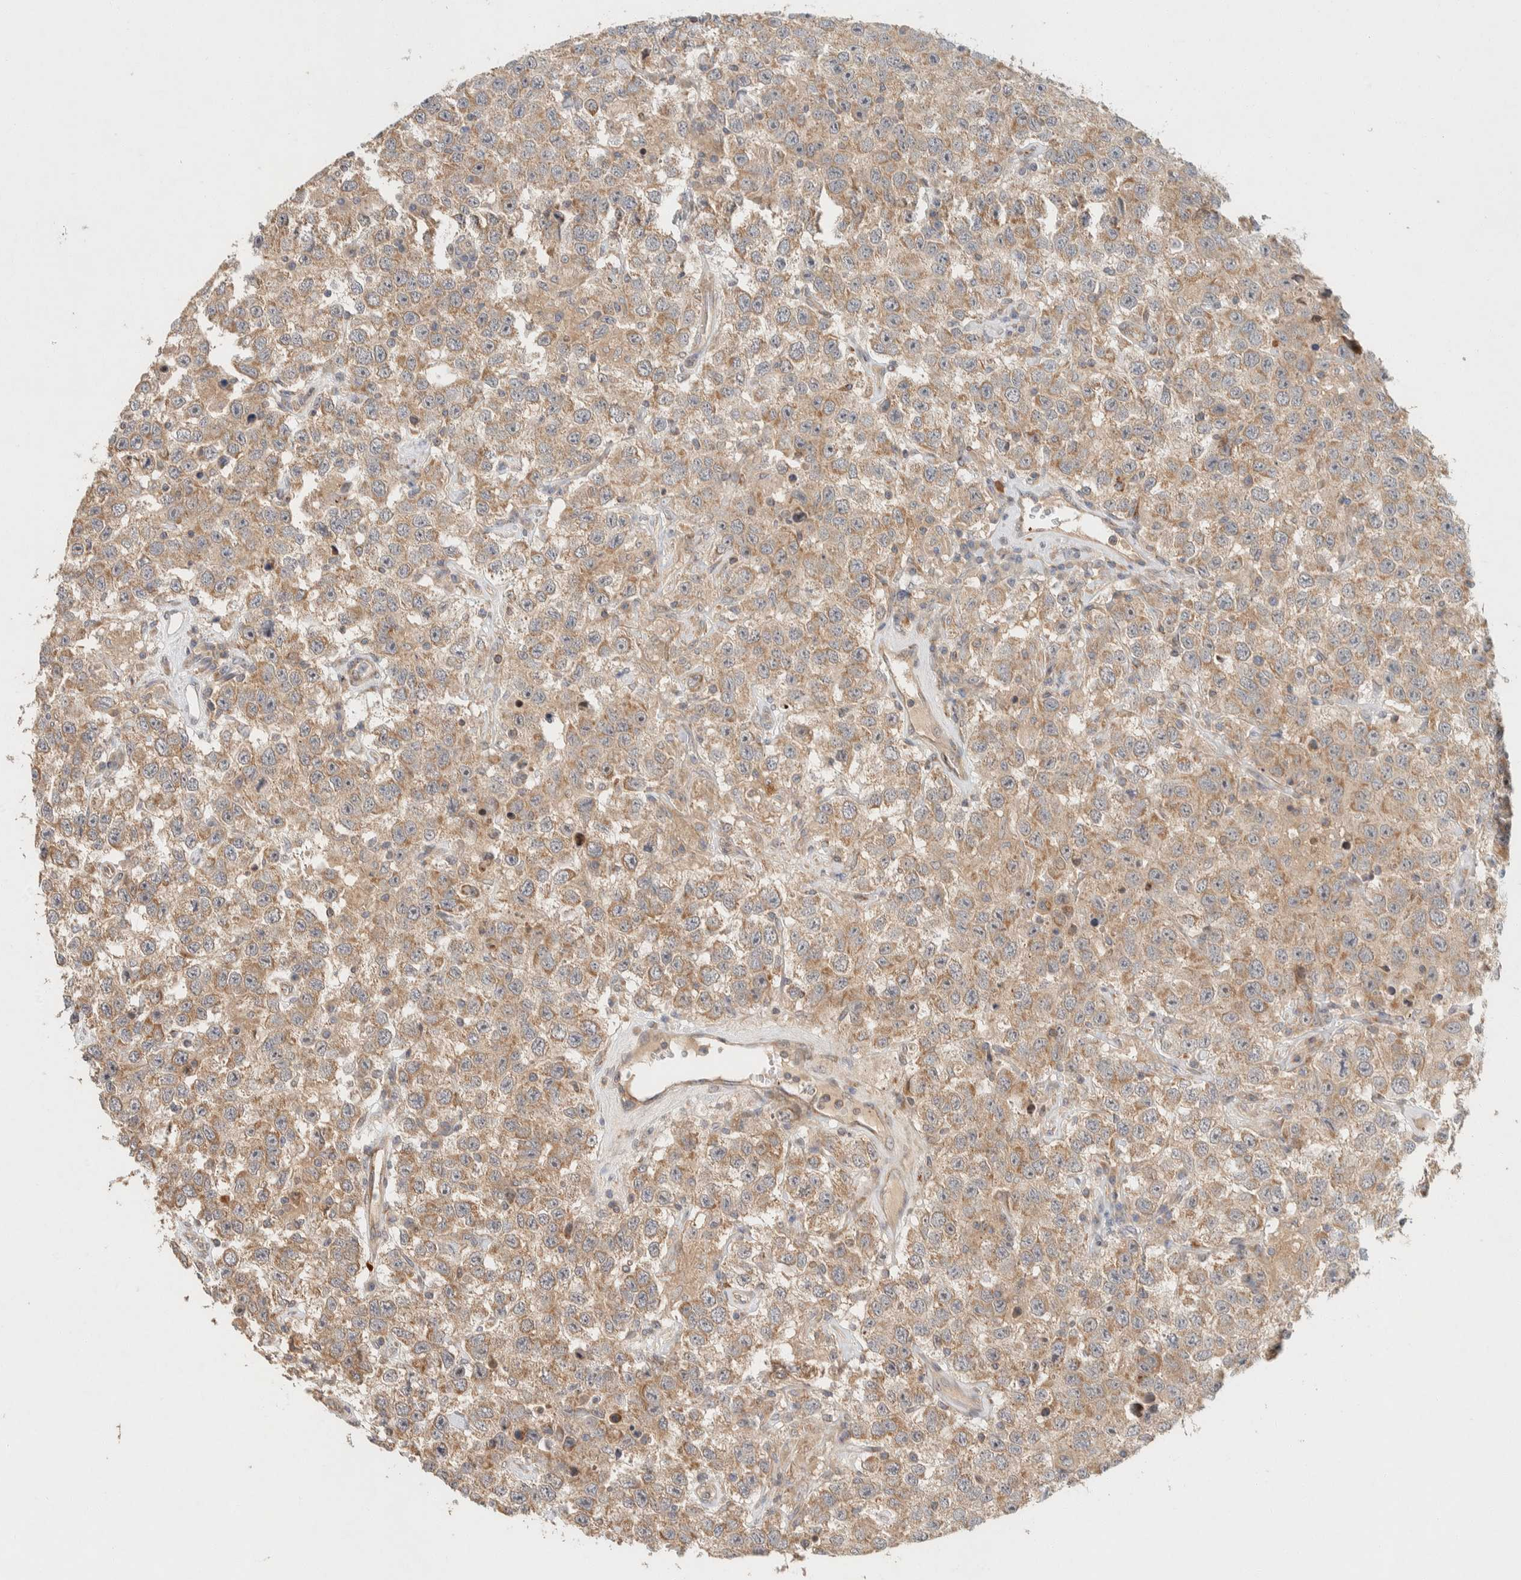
{"staining": {"intensity": "weak", "quantity": ">75%", "location": "cytoplasmic/membranous"}, "tissue": "testis cancer", "cell_type": "Tumor cells", "image_type": "cancer", "snomed": [{"axis": "morphology", "description": "Seminoma, NOS"}, {"axis": "topography", "description": "Testis"}], "caption": "Immunohistochemistry (IHC) (DAB) staining of human testis cancer (seminoma) displays weak cytoplasmic/membranous protein expression in approximately >75% of tumor cells. (IHC, brightfield microscopy, high magnification).", "gene": "KIF9", "patient": {"sex": "male", "age": 41}}